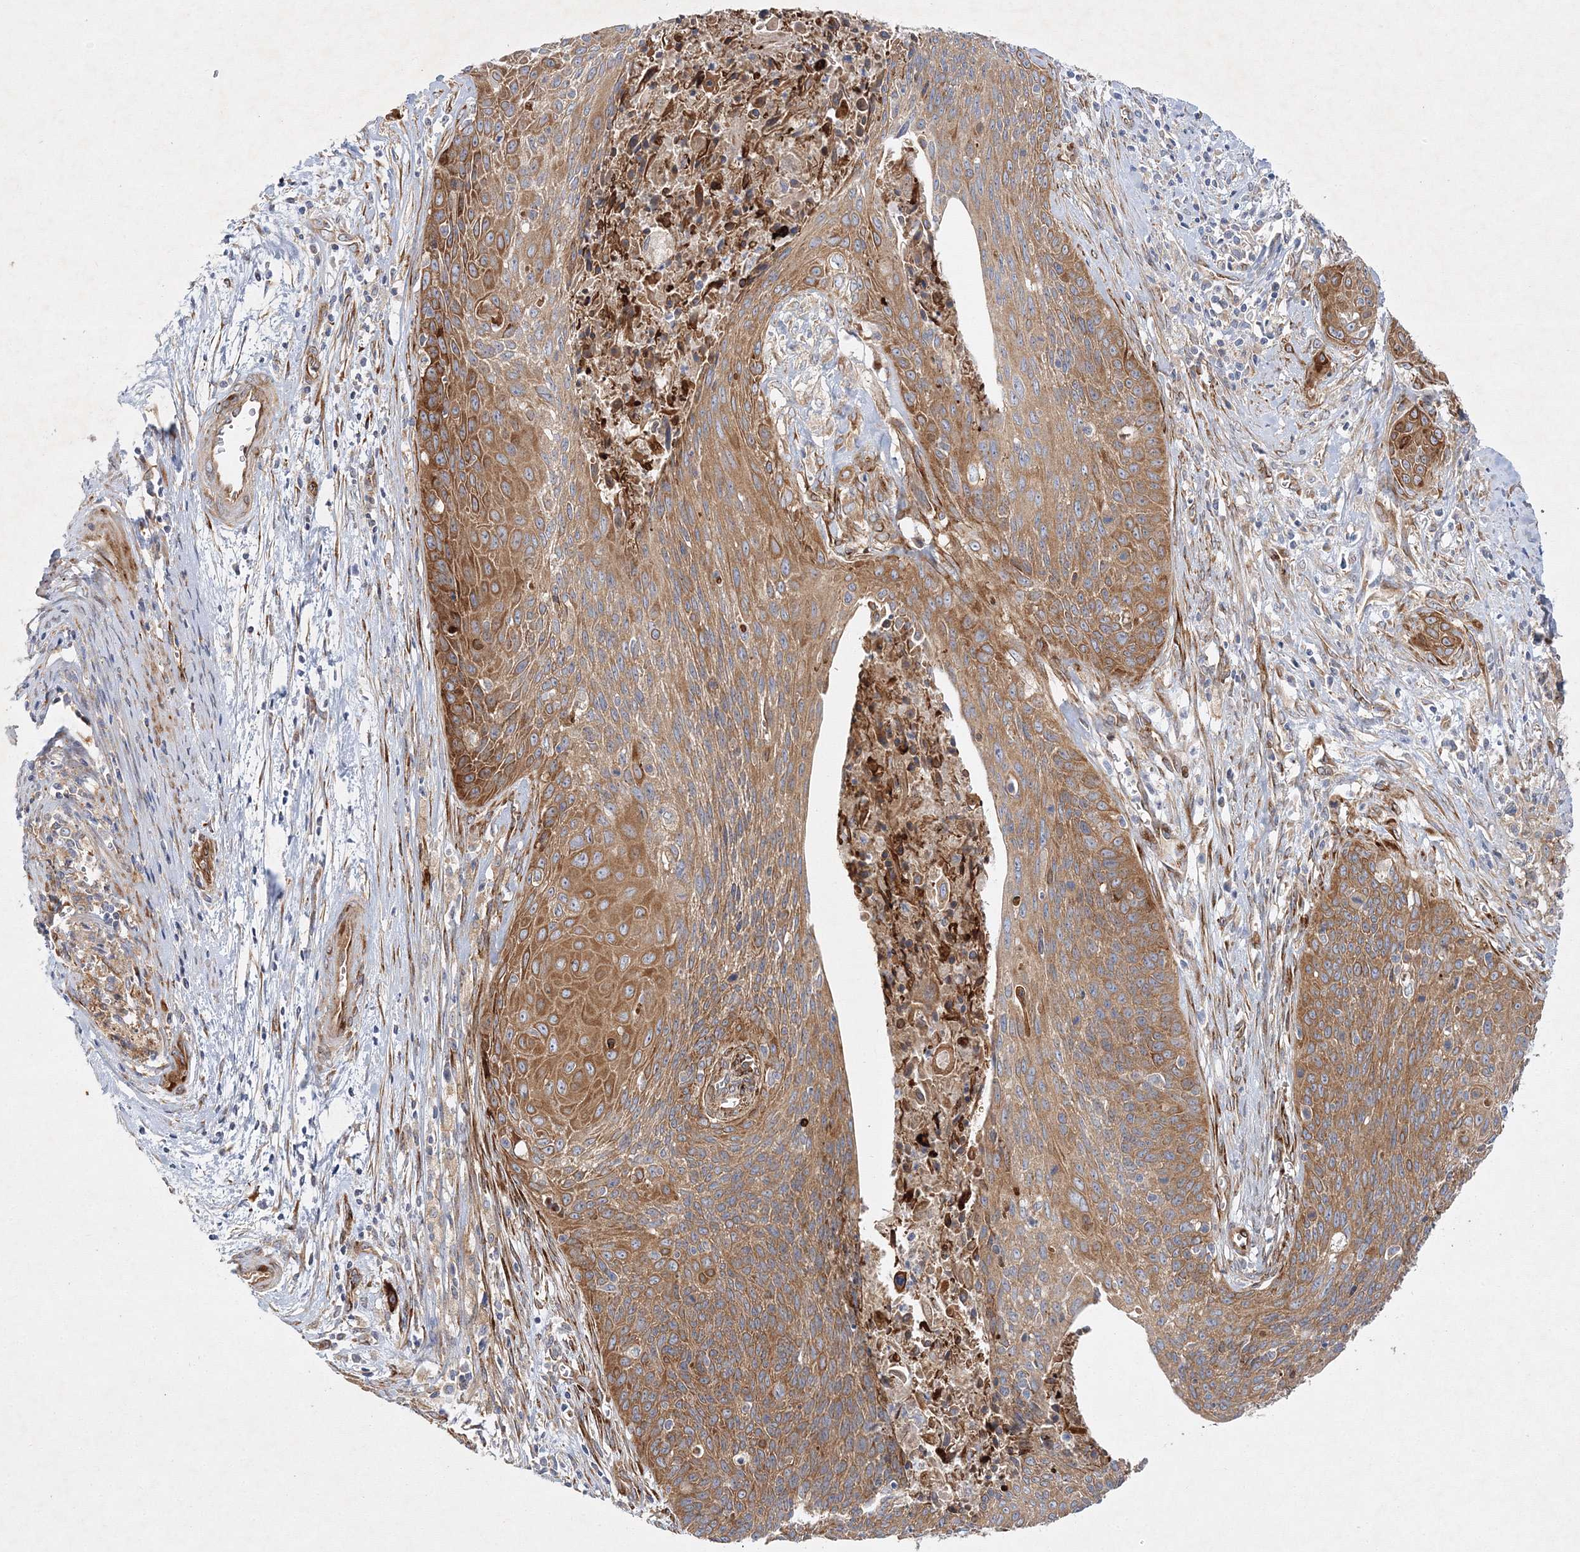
{"staining": {"intensity": "moderate", "quantity": ">75%", "location": "cytoplasmic/membranous"}, "tissue": "cervical cancer", "cell_type": "Tumor cells", "image_type": "cancer", "snomed": [{"axis": "morphology", "description": "Squamous cell carcinoma, NOS"}, {"axis": "topography", "description": "Cervix"}], "caption": "Human cervical cancer stained for a protein (brown) reveals moderate cytoplasmic/membranous positive expression in about >75% of tumor cells.", "gene": "ZFYVE16", "patient": {"sex": "female", "age": 55}}